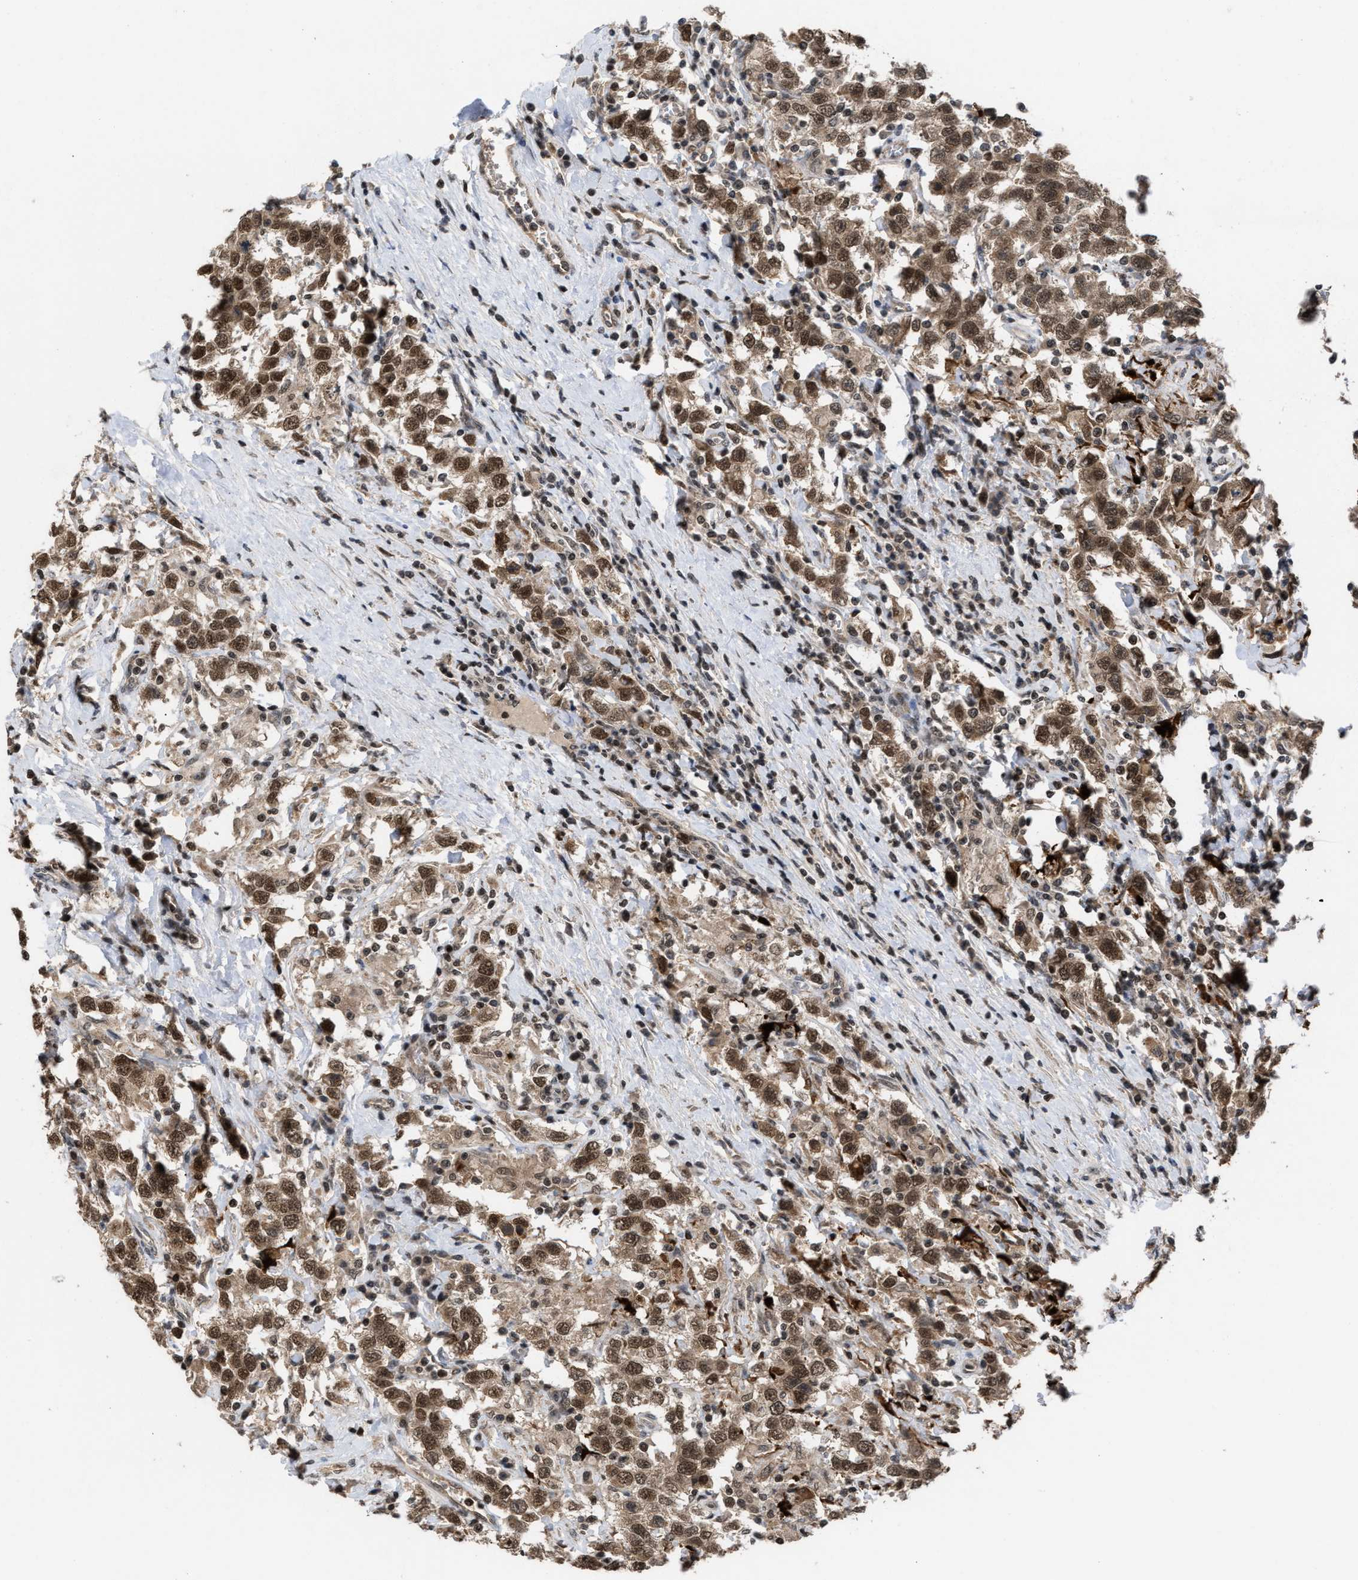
{"staining": {"intensity": "moderate", "quantity": ">75%", "location": "nuclear"}, "tissue": "testis cancer", "cell_type": "Tumor cells", "image_type": "cancer", "snomed": [{"axis": "morphology", "description": "Seminoma, NOS"}, {"axis": "topography", "description": "Testis"}], "caption": "High-power microscopy captured an immunohistochemistry photomicrograph of testis cancer, revealing moderate nuclear expression in about >75% of tumor cells. (IHC, brightfield microscopy, high magnification).", "gene": "C9orf78", "patient": {"sex": "male", "age": 41}}